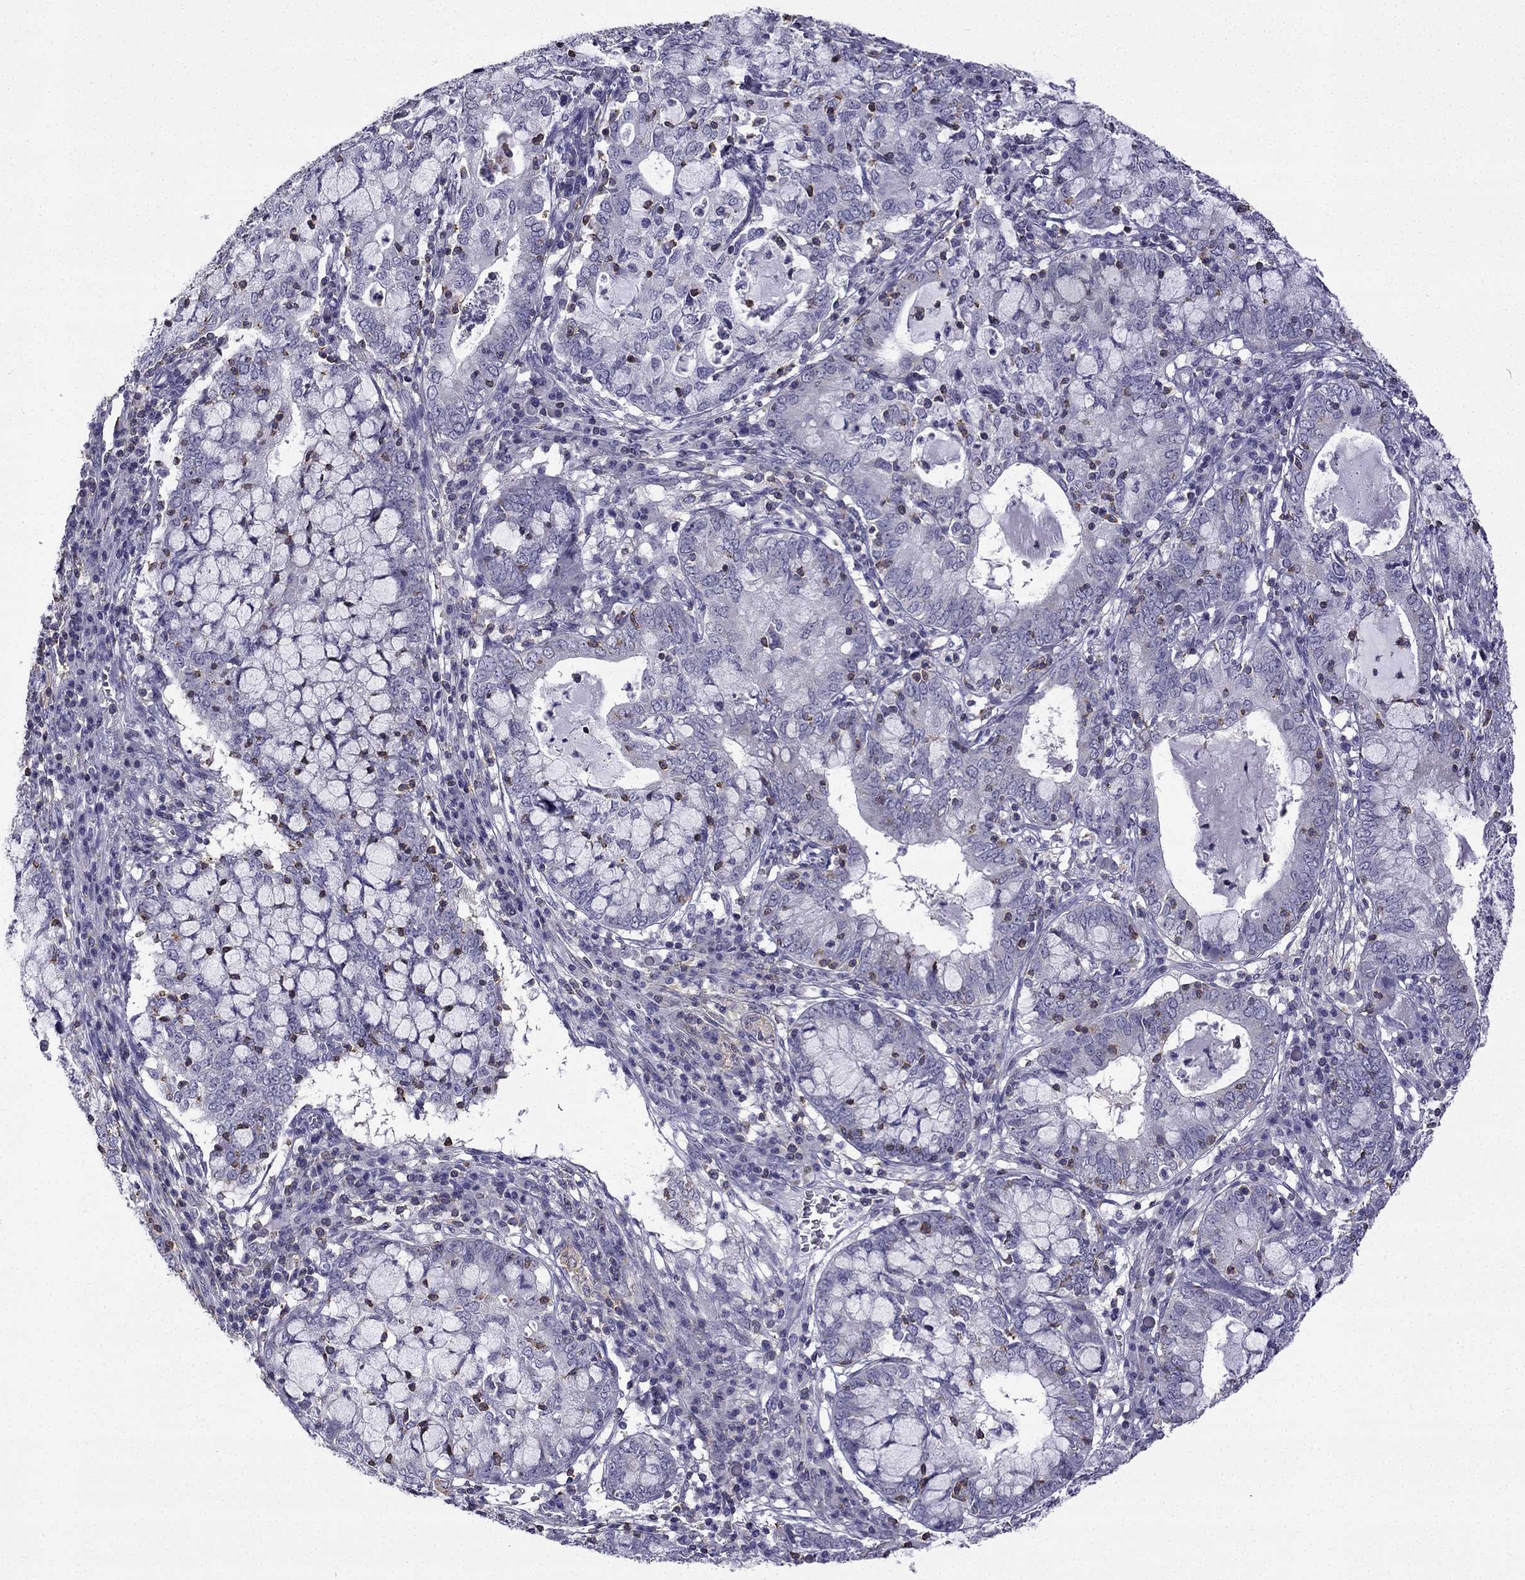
{"staining": {"intensity": "negative", "quantity": "none", "location": "none"}, "tissue": "cervical cancer", "cell_type": "Tumor cells", "image_type": "cancer", "snomed": [{"axis": "morphology", "description": "Adenocarcinoma, NOS"}, {"axis": "topography", "description": "Cervix"}], "caption": "IHC histopathology image of adenocarcinoma (cervical) stained for a protein (brown), which displays no staining in tumor cells.", "gene": "CCK", "patient": {"sex": "female", "age": 40}}